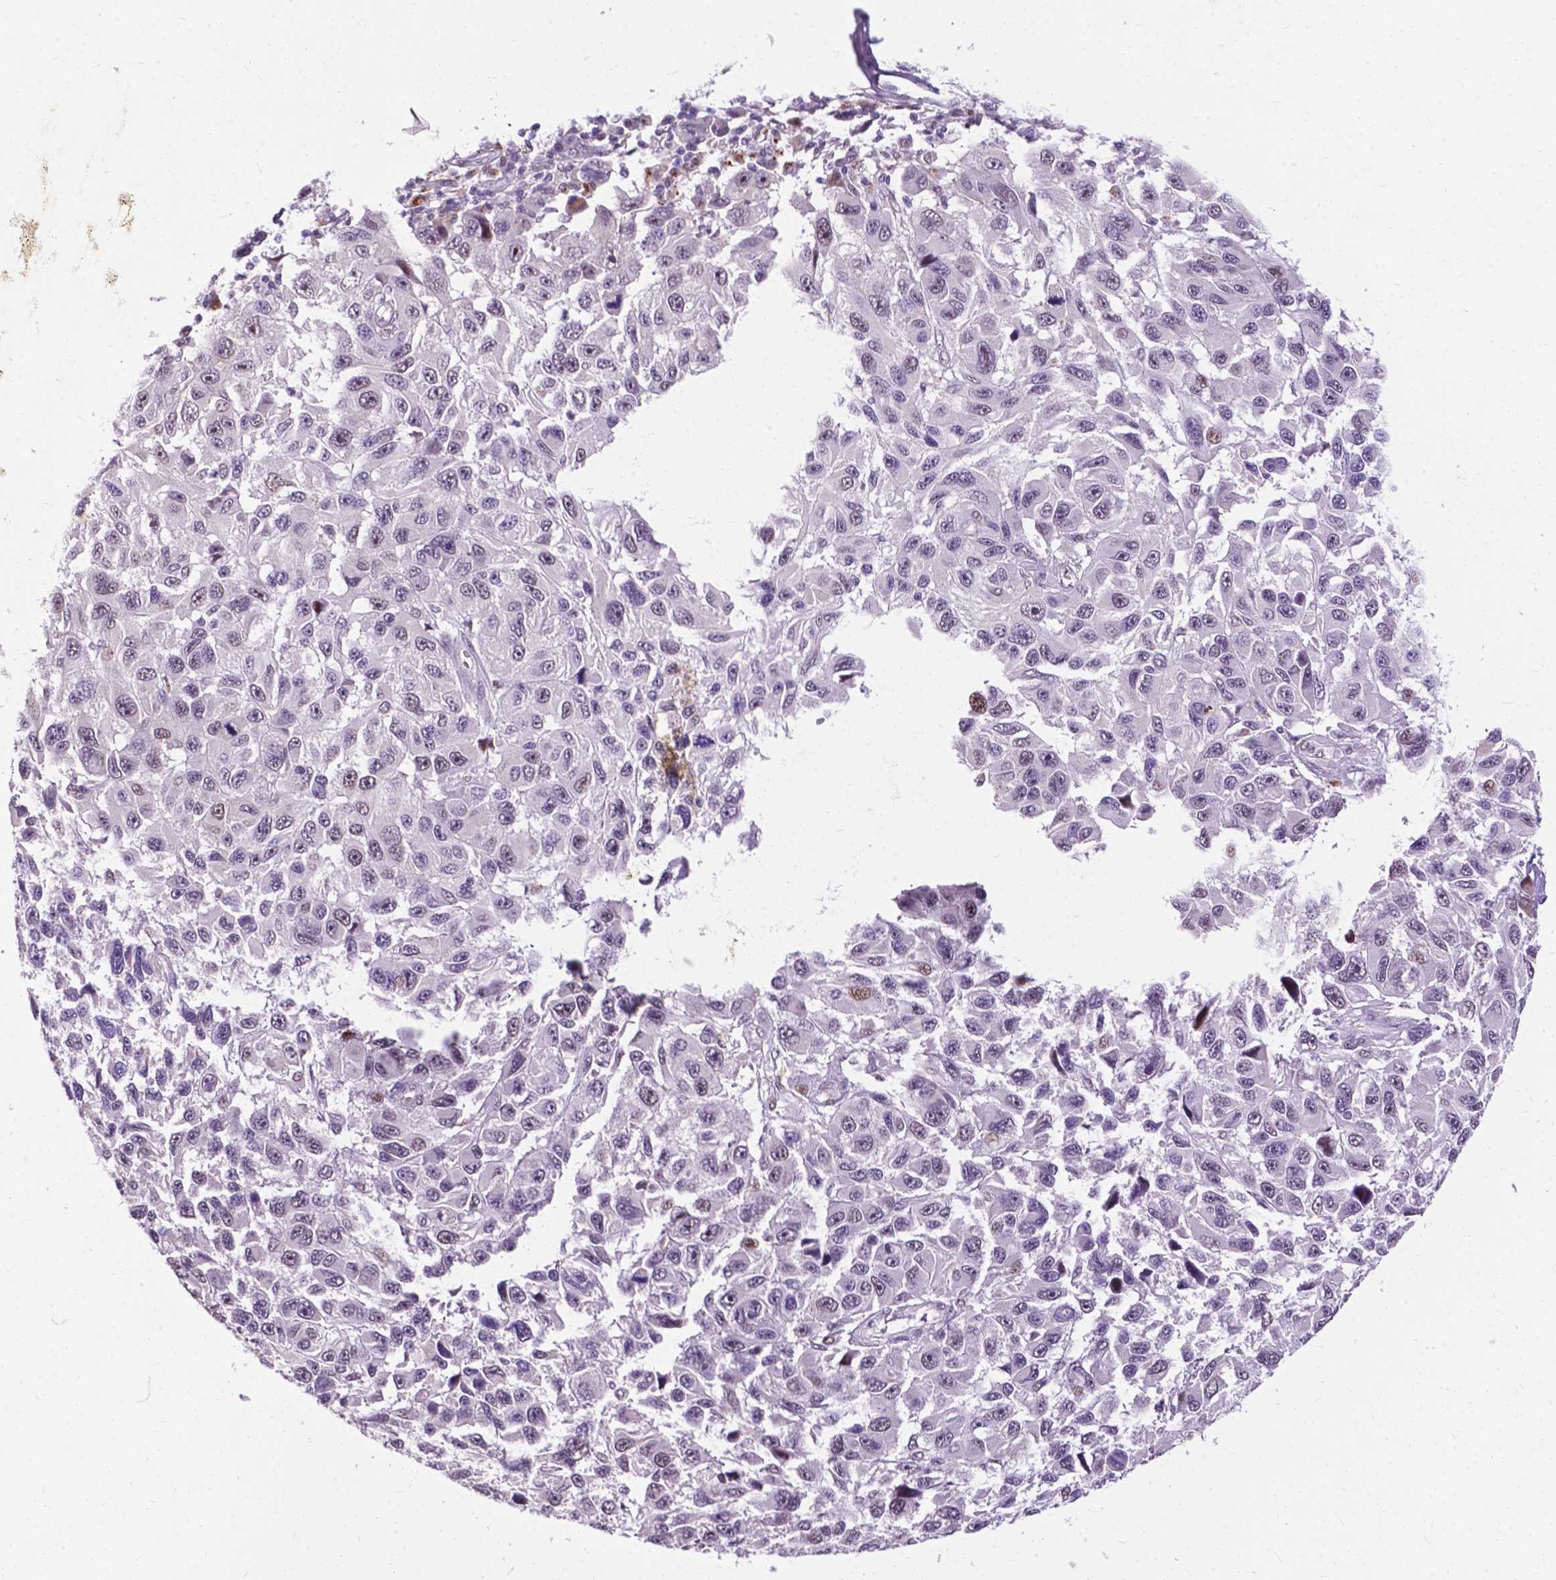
{"staining": {"intensity": "weak", "quantity": "<25%", "location": "nuclear"}, "tissue": "melanoma", "cell_type": "Tumor cells", "image_type": "cancer", "snomed": [{"axis": "morphology", "description": "Malignant melanoma, NOS"}, {"axis": "topography", "description": "Skin"}], "caption": "Human melanoma stained for a protein using IHC displays no expression in tumor cells.", "gene": "SMAD3", "patient": {"sex": "male", "age": 53}}